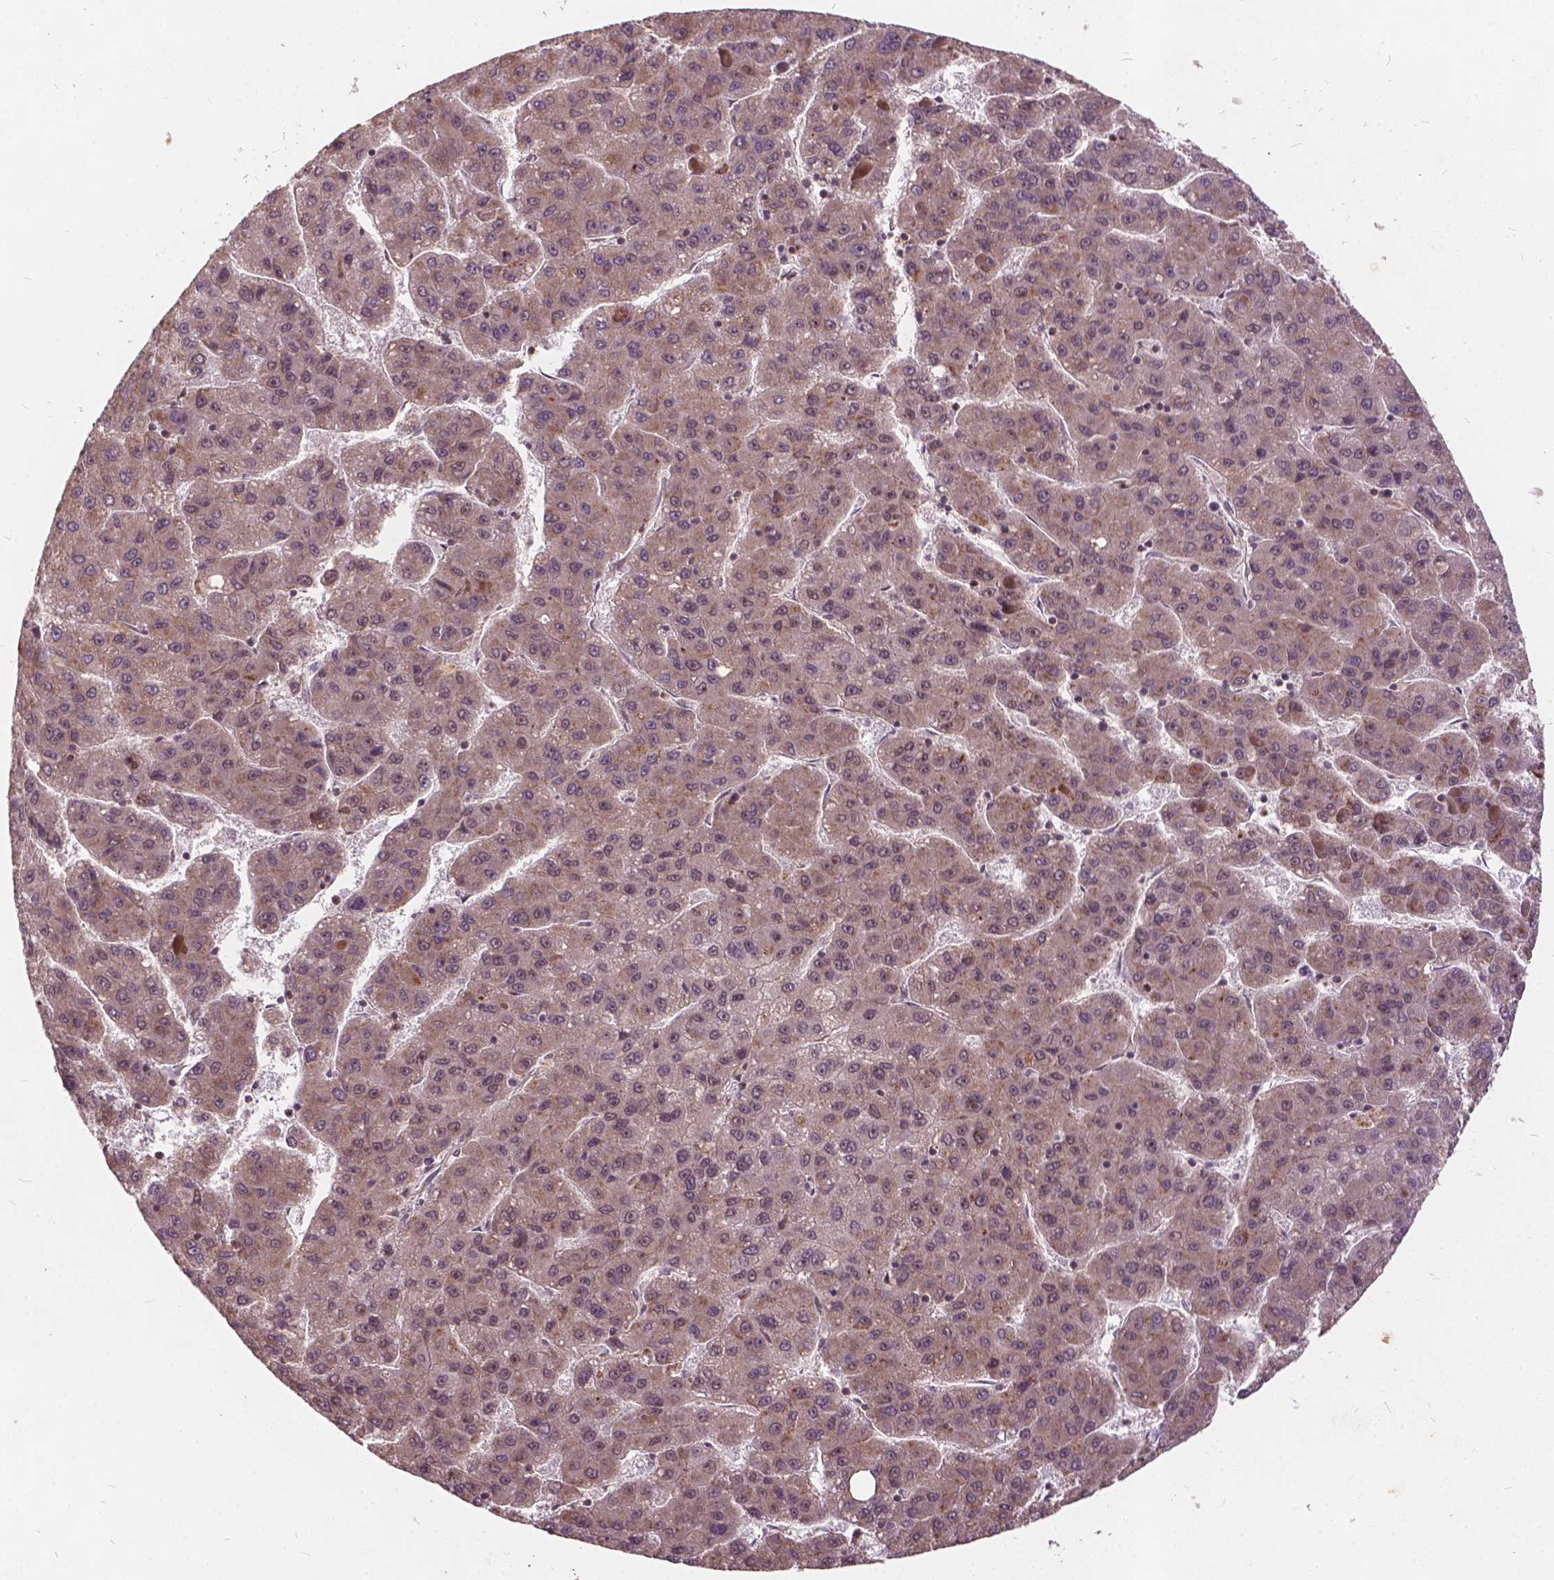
{"staining": {"intensity": "weak", "quantity": "25%-75%", "location": "cytoplasmic/membranous"}, "tissue": "liver cancer", "cell_type": "Tumor cells", "image_type": "cancer", "snomed": [{"axis": "morphology", "description": "Carcinoma, Hepatocellular, NOS"}, {"axis": "topography", "description": "Liver"}], "caption": "IHC of human liver hepatocellular carcinoma reveals low levels of weak cytoplasmic/membranous expression in approximately 25%-75% of tumor cells. (Brightfield microscopy of DAB IHC at high magnification).", "gene": "GPS2", "patient": {"sex": "female", "age": 82}}